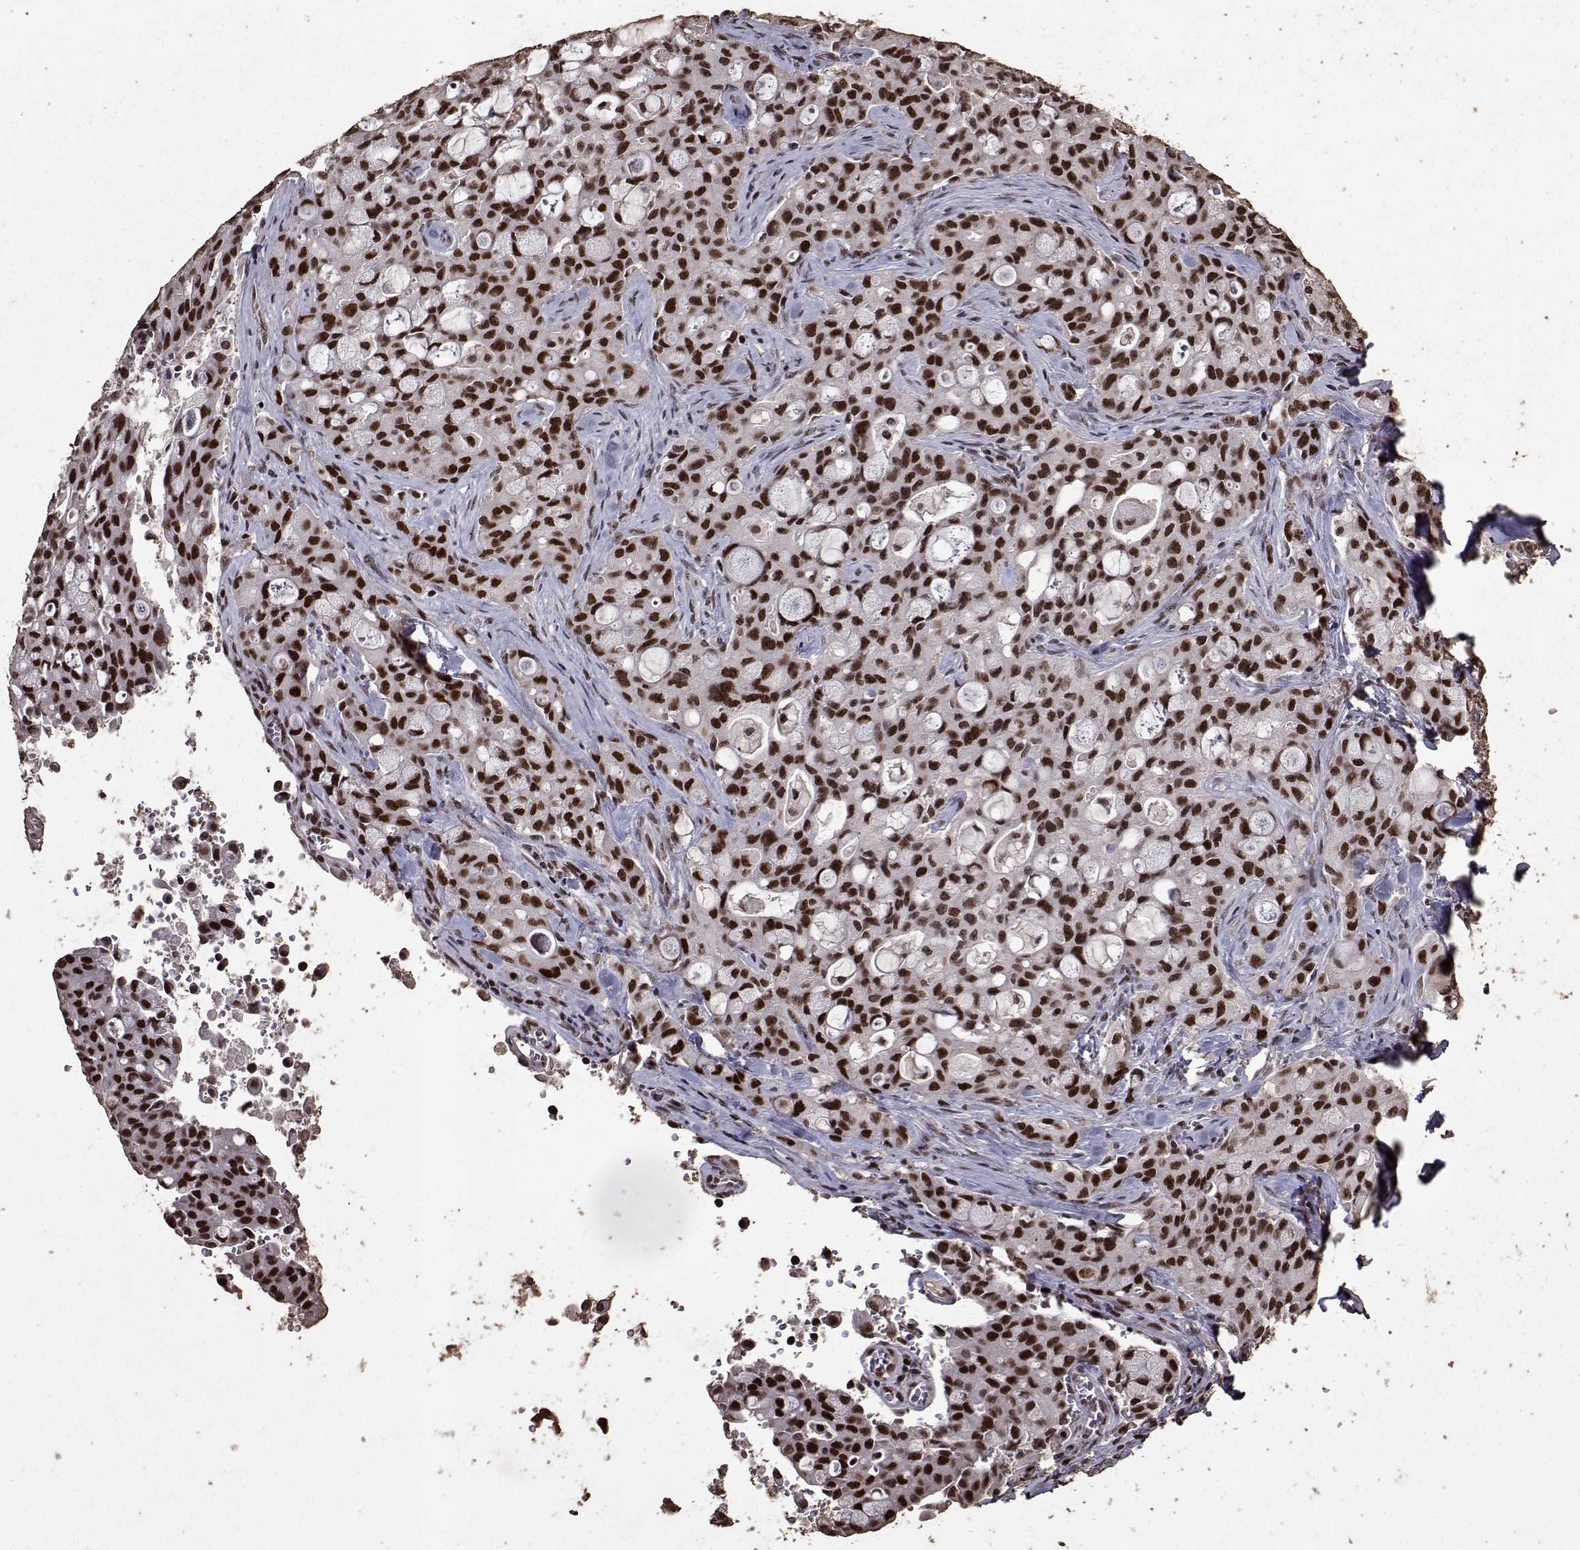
{"staining": {"intensity": "strong", "quantity": ">75%", "location": "nuclear"}, "tissue": "lung cancer", "cell_type": "Tumor cells", "image_type": "cancer", "snomed": [{"axis": "morphology", "description": "Adenocarcinoma, NOS"}, {"axis": "topography", "description": "Lung"}], "caption": "Strong nuclear staining is appreciated in about >75% of tumor cells in lung cancer (adenocarcinoma). Using DAB (brown) and hematoxylin (blue) stains, captured at high magnification using brightfield microscopy.", "gene": "TOE1", "patient": {"sex": "female", "age": 44}}